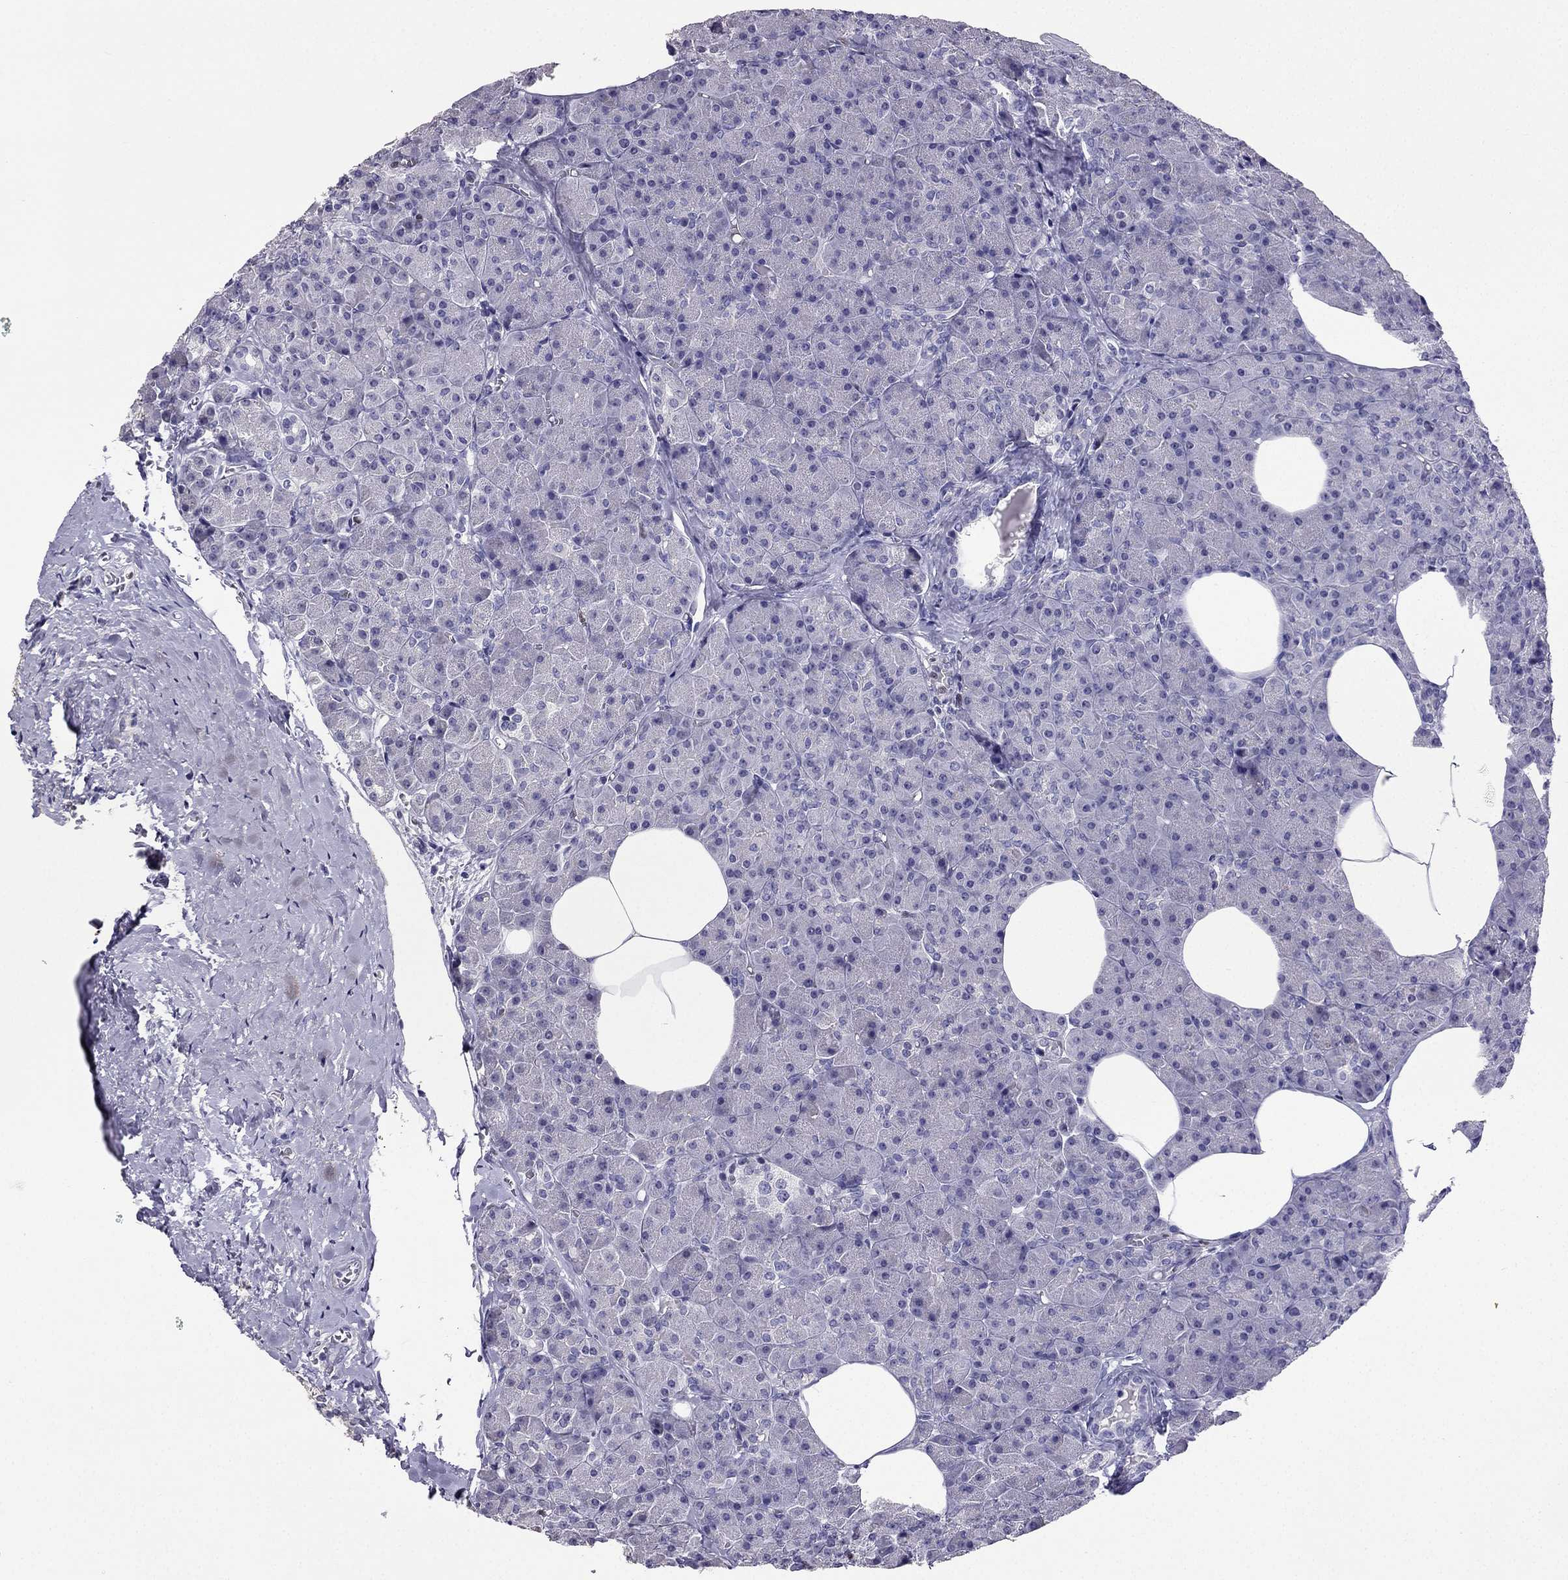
{"staining": {"intensity": "negative", "quantity": "none", "location": "none"}, "tissue": "pancreas", "cell_type": "Exocrine glandular cells", "image_type": "normal", "snomed": [{"axis": "morphology", "description": "Normal tissue, NOS"}, {"axis": "topography", "description": "Pancreas"}], "caption": "There is no significant expression in exocrine glandular cells of pancreas. Brightfield microscopy of IHC stained with DAB (brown) and hematoxylin (blue), captured at high magnification.", "gene": "ARID3A", "patient": {"sex": "female", "age": 45}}